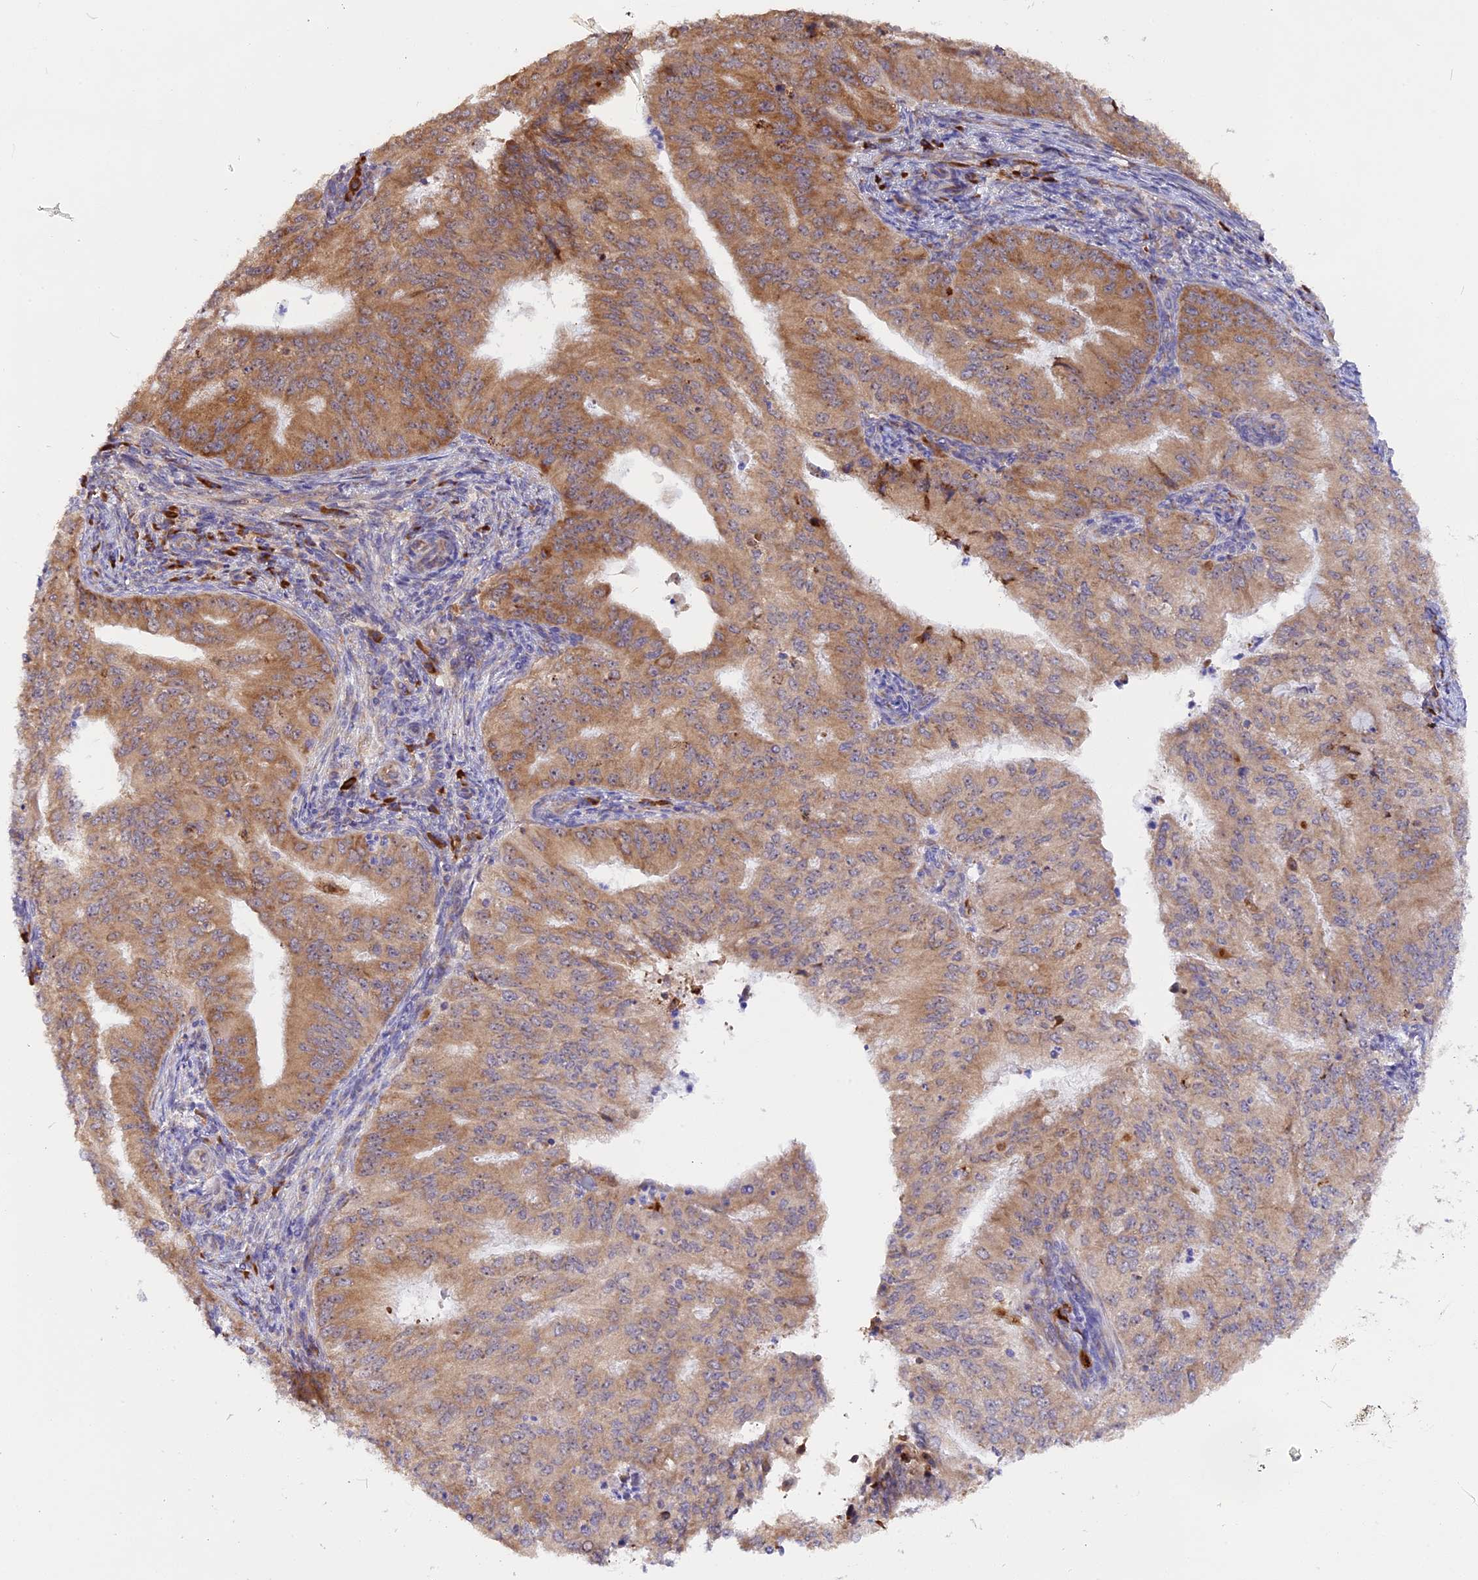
{"staining": {"intensity": "moderate", "quantity": ">75%", "location": "cytoplasmic/membranous"}, "tissue": "endometrial cancer", "cell_type": "Tumor cells", "image_type": "cancer", "snomed": [{"axis": "morphology", "description": "Adenocarcinoma, NOS"}, {"axis": "topography", "description": "Endometrium"}], "caption": "The micrograph displays staining of endometrial cancer, revealing moderate cytoplasmic/membranous protein positivity (brown color) within tumor cells. Using DAB (3,3'-diaminobenzidine) (brown) and hematoxylin (blue) stains, captured at high magnification using brightfield microscopy.", "gene": "GNPTAB", "patient": {"sex": "female", "age": 50}}